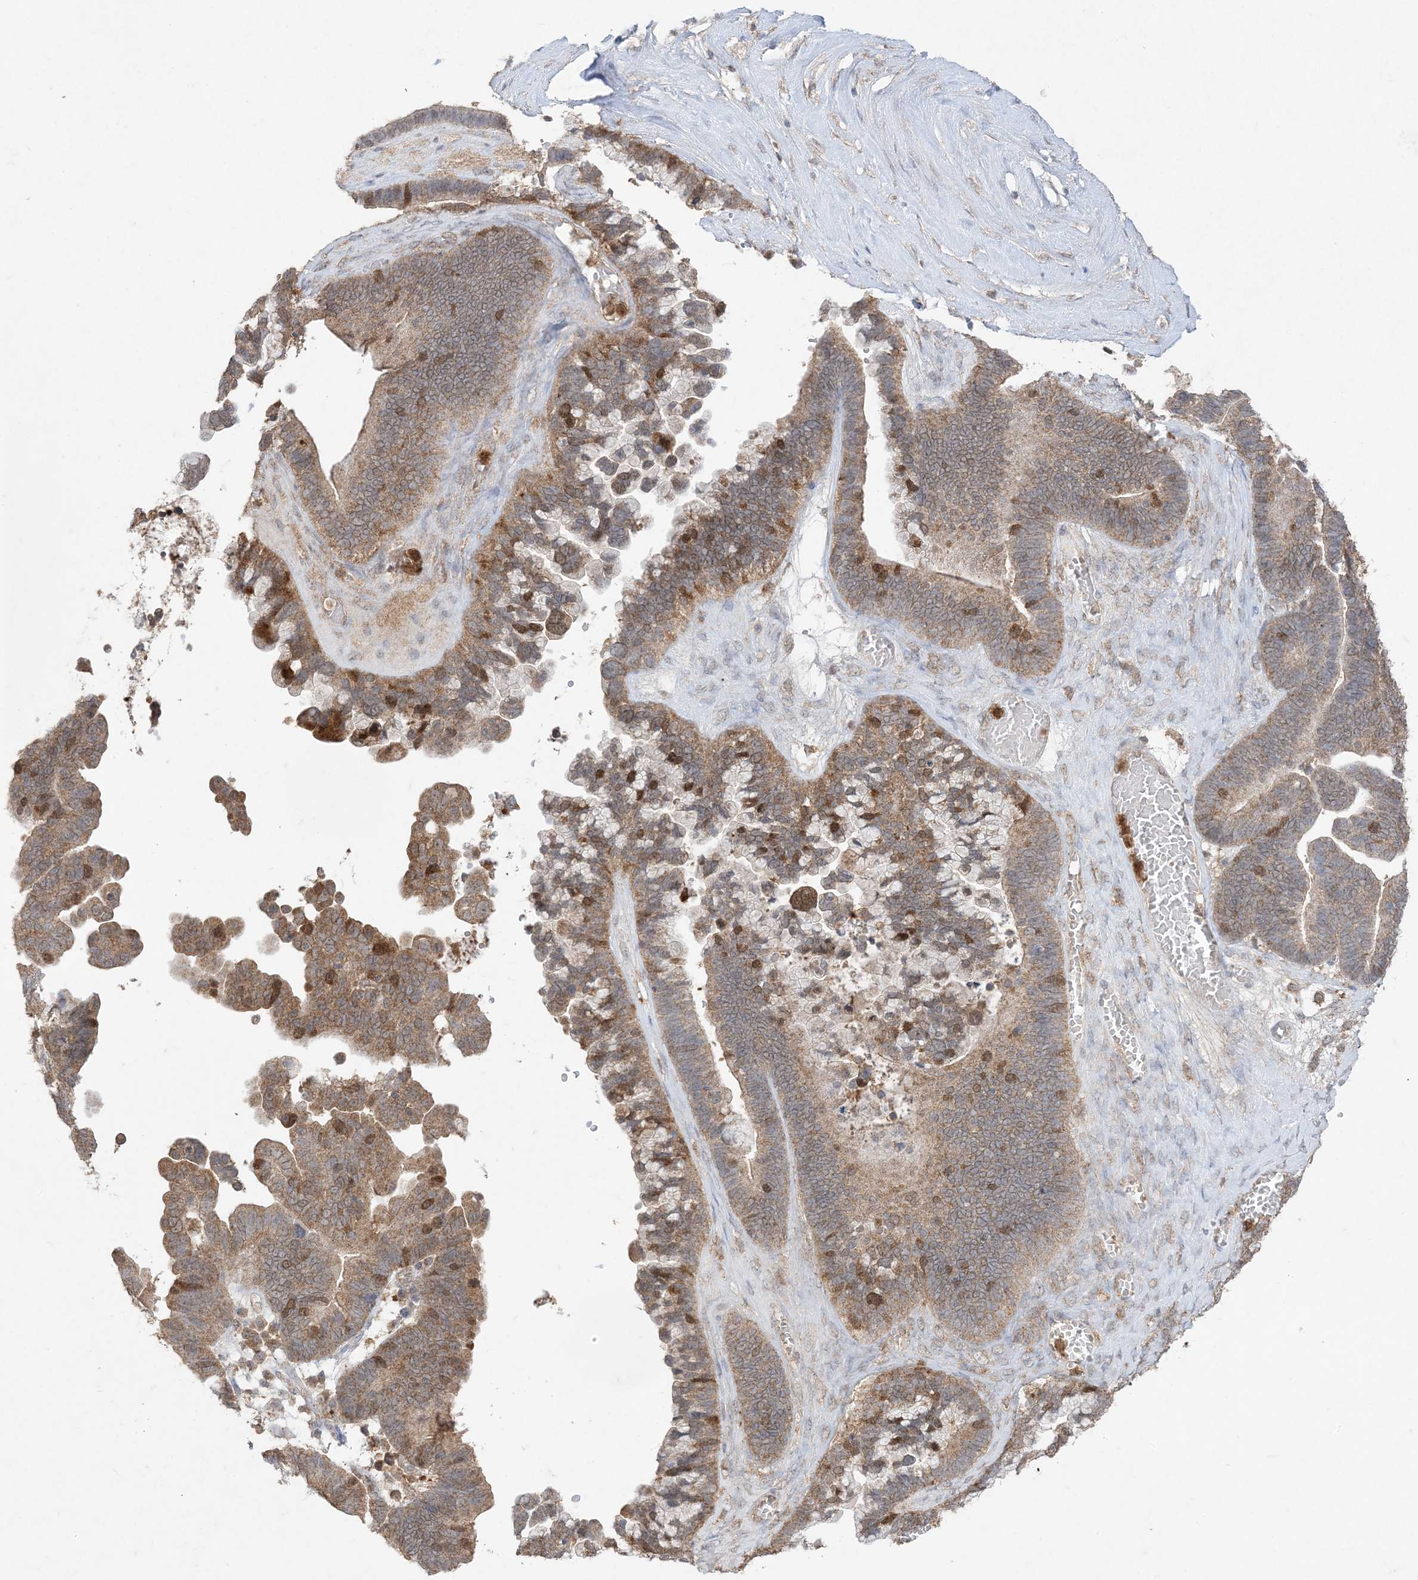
{"staining": {"intensity": "moderate", "quantity": "25%-75%", "location": "cytoplasmic/membranous"}, "tissue": "ovarian cancer", "cell_type": "Tumor cells", "image_type": "cancer", "snomed": [{"axis": "morphology", "description": "Cystadenocarcinoma, serous, NOS"}, {"axis": "topography", "description": "Ovary"}], "caption": "Ovarian cancer (serous cystadenocarcinoma) stained with a protein marker exhibits moderate staining in tumor cells.", "gene": "UBE2C", "patient": {"sex": "female", "age": 56}}